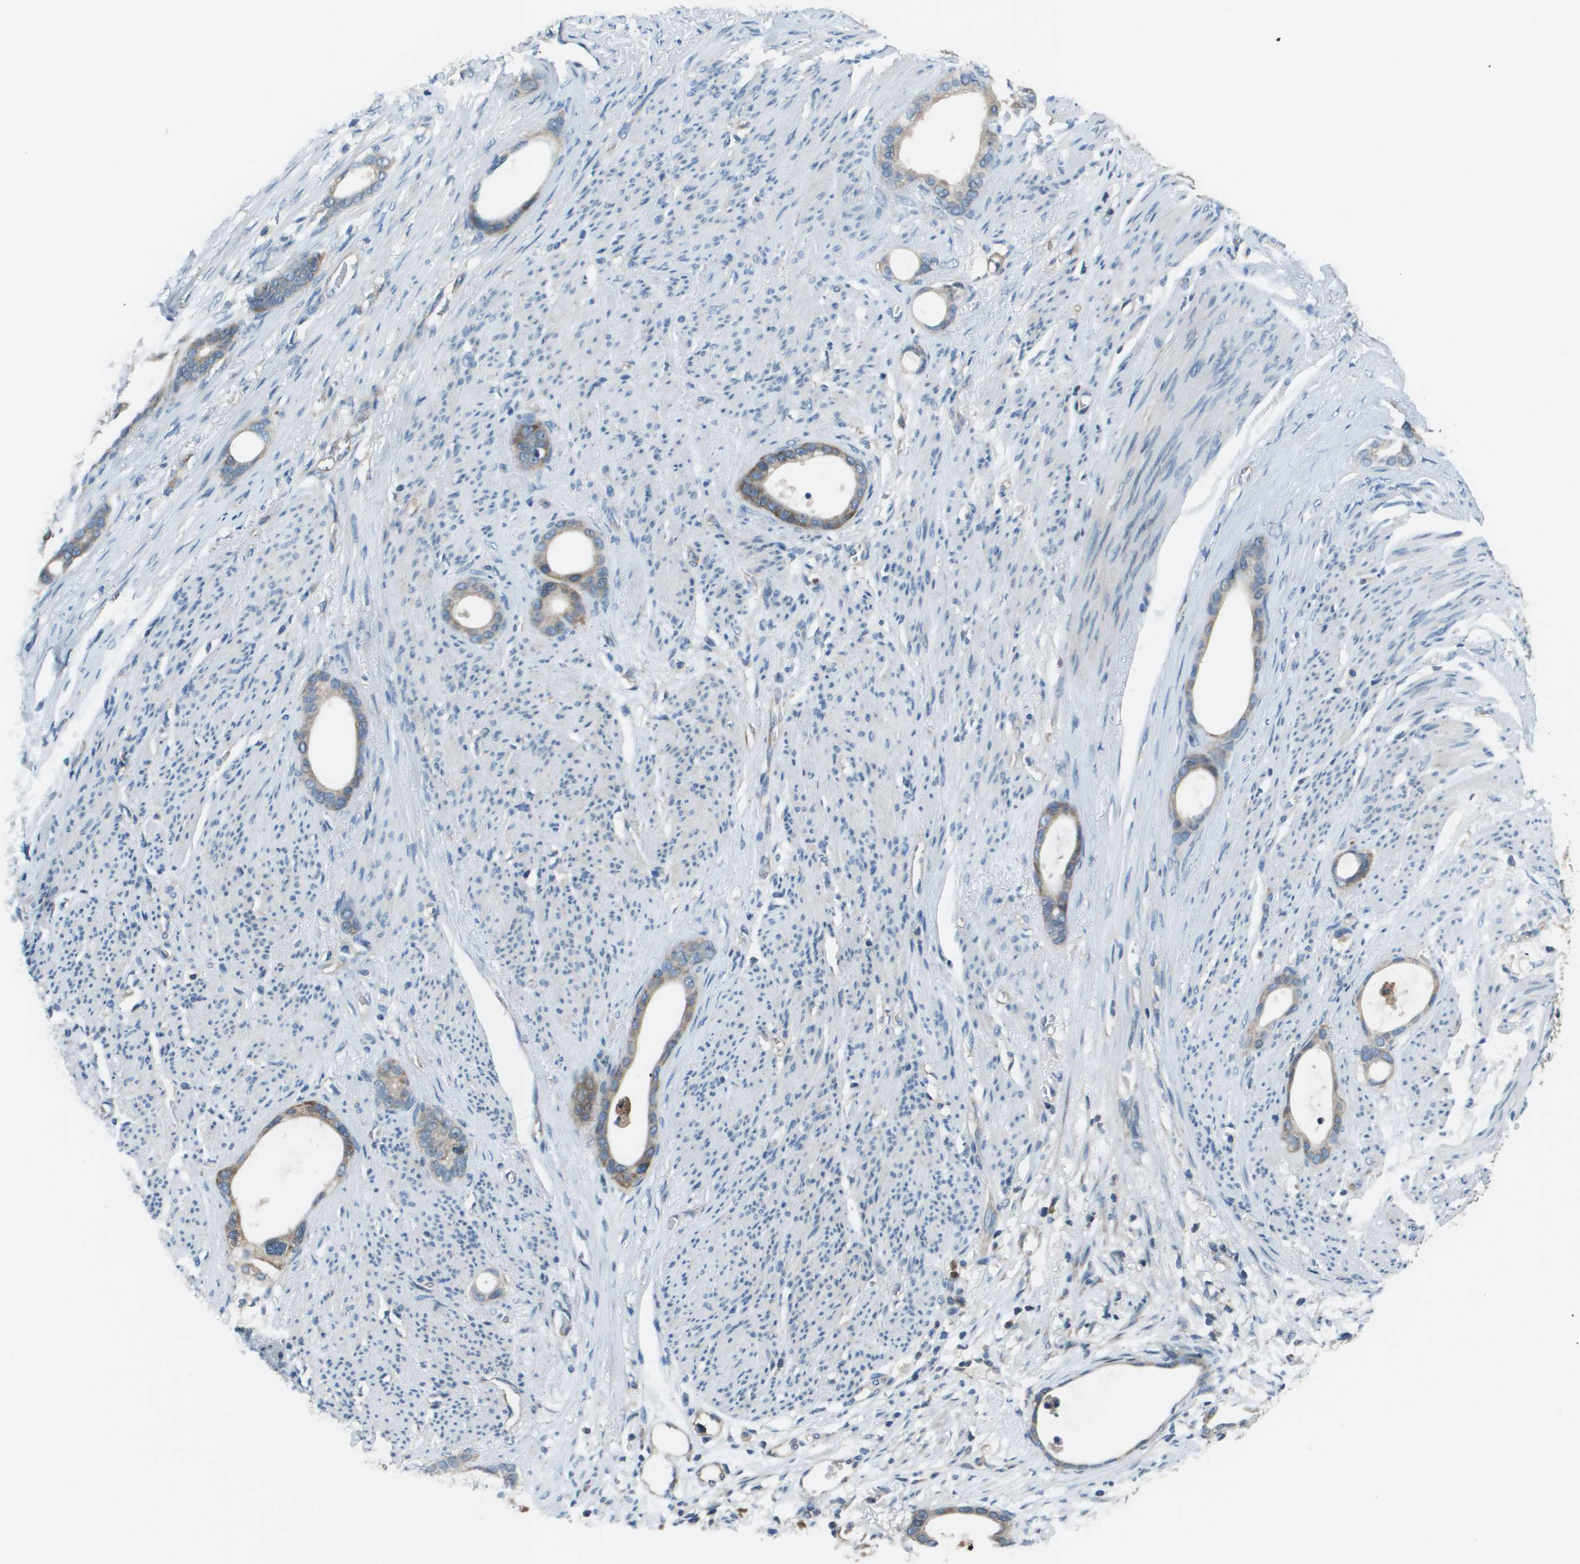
{"staining": {"intensity": "moderate", "quantity": "<25%", "location": "cytoplasmic/membranous"}, "tissue": "stomach cancer", "cell_type": "Tumor cells", "image_type": "cancer", "snomed": [{"axis": "morphology", "description": "Adenocarcinoma, NOS"}, {"axis": "topography", "description": "Stomach"}], "caption": "Human adenocarcinoma (stomach) stained with a brown dye displays moderate cytoplasmic/membranous positive staining in approximately <25% of tumor cells.", "gene": "EIF3B", "patient": {"sex": "female", "age": 75}}